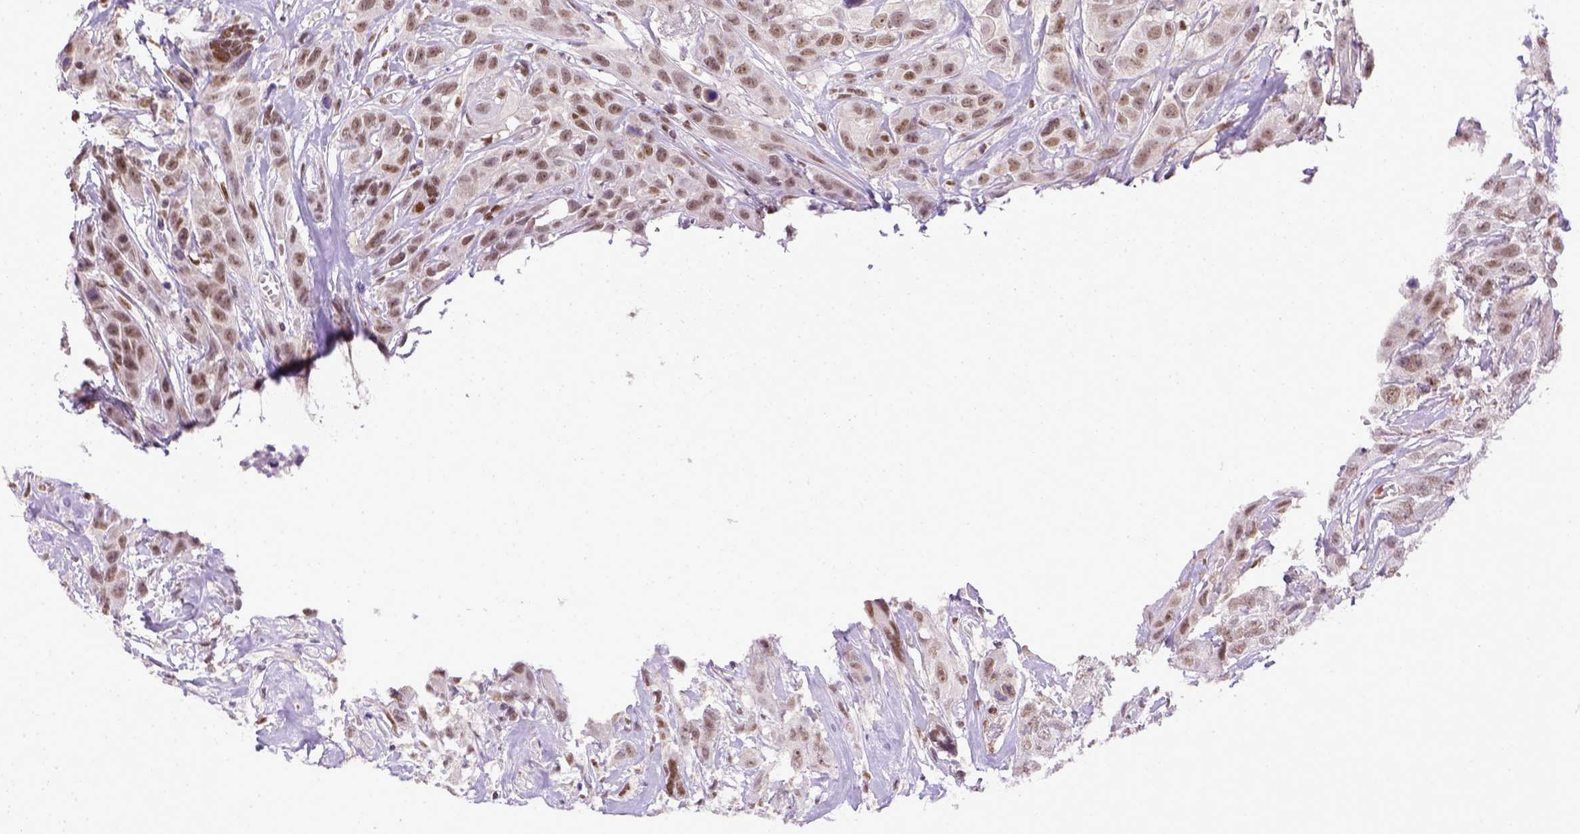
{"staining": {"intensity": "moderate", "quantity": ">75%", "location": "nuclear"}, "tissue": "head and neck cancer", "cell_type": "Tumor cells", "image_type": "cancer", "snomed": [{"axis": "morphology", "description": "Squamous cell carcinoma, NOS"}, {"axis": "topography", "description": "Head-Neck"}], "caption": "Human head and neck cancer stained with a protein marker exhibits moderate staining in tumor cells.", "gene": "ERCC1", "patient": {"sex": "male", "age": 57}}